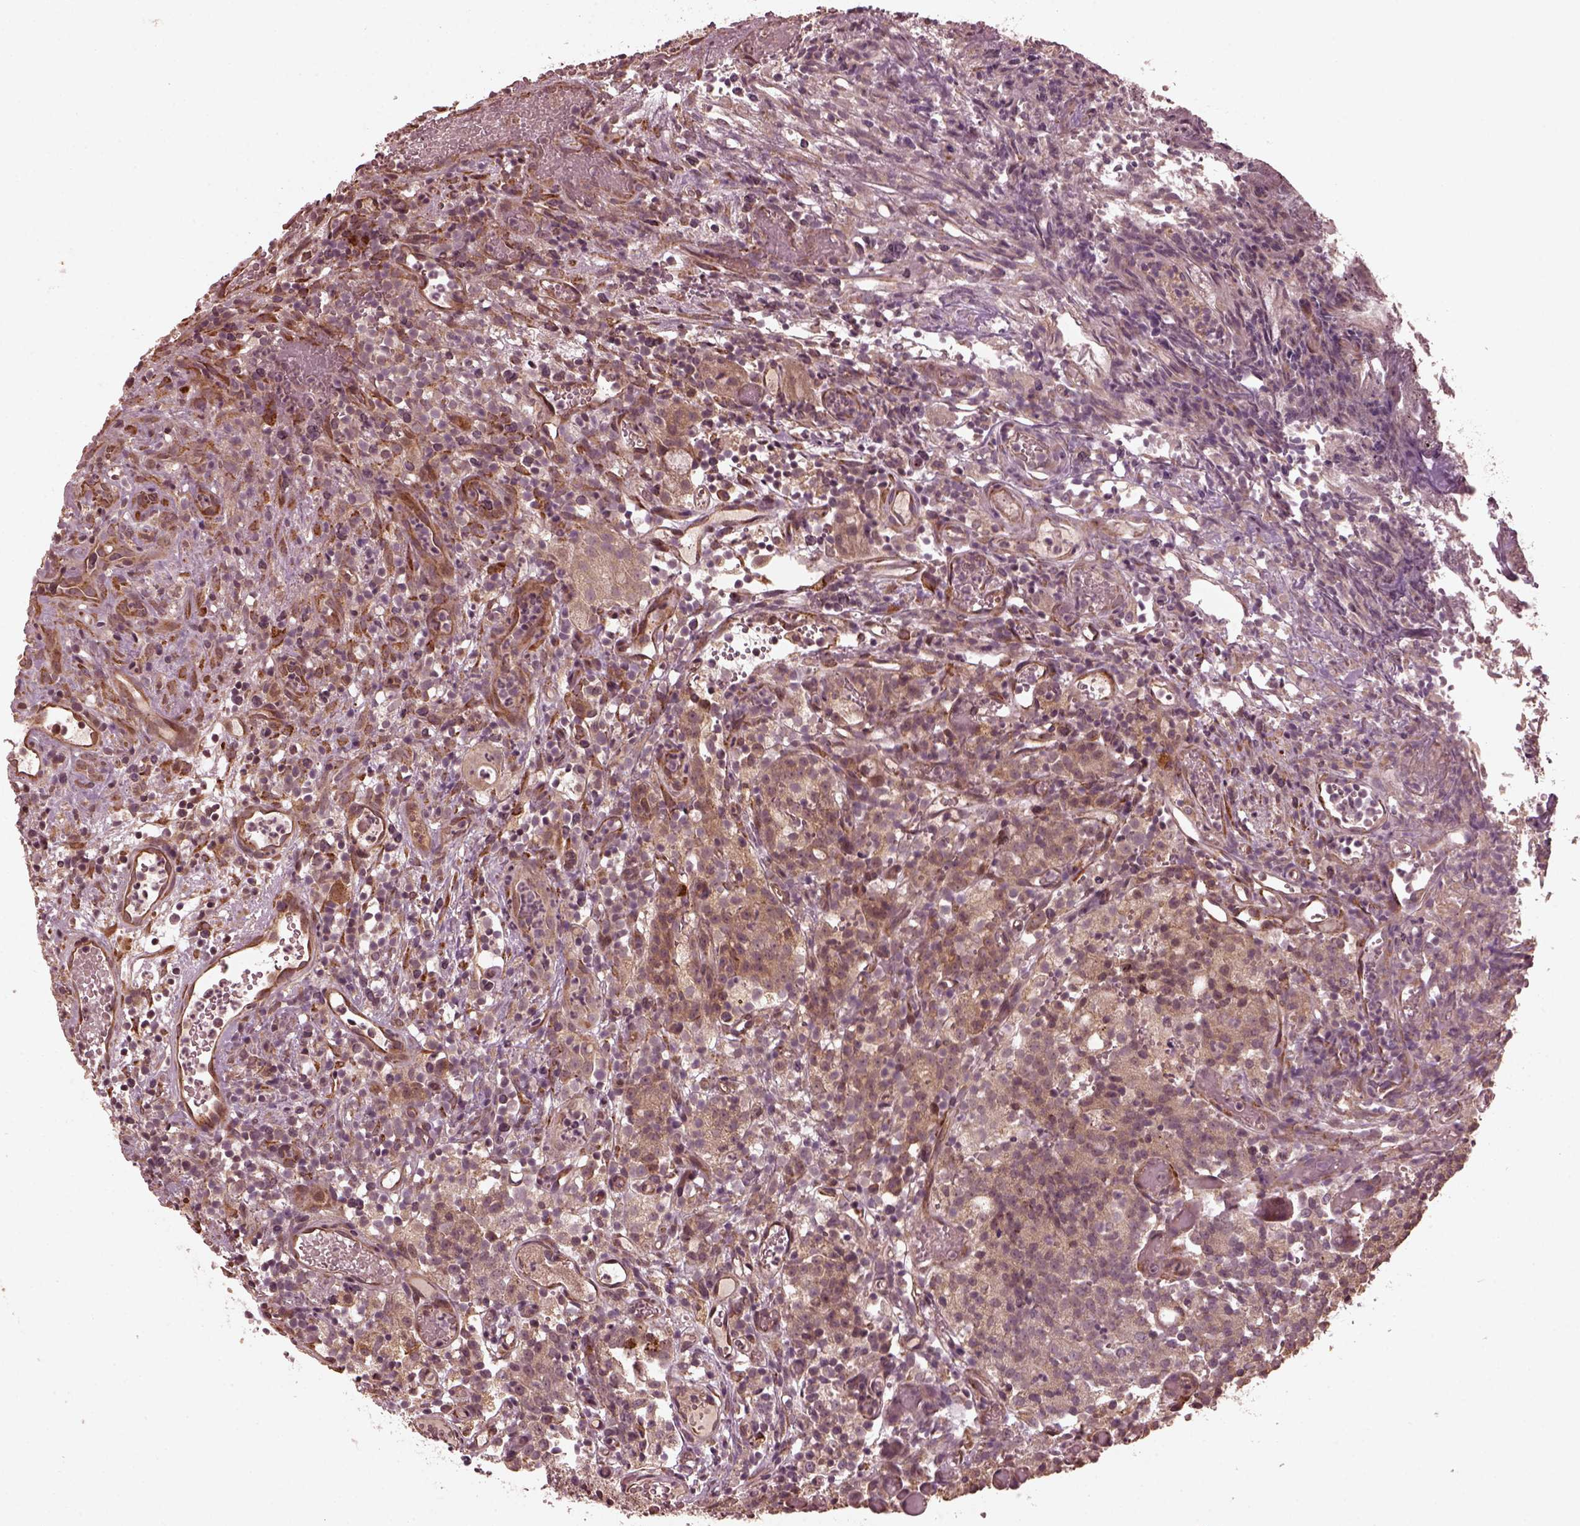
{"staining": {"intensity": "weak", "quantity": ">75%", "location": "cytoplasmic/membranous"}, "tissue": "prostate cancer", "cell_type": "Tumor cells", "image_type": "cancer", "snomed": [{"axis": "morphology", "description": "Adenocarcinoma, High grade"}, {"axis": "topography", "description": "Prostate"}], "caption": "Immunohistochemistry (IHC) of prostate cancer demonstrates low levels of weak cytoplasmic/membranous expression in approximately >75% of tumor cells. The protein is shown in brown color, while the nuclei are stained blue.", "gene": "ZNF292", "patient": {"sex": "male", "age": 53}}